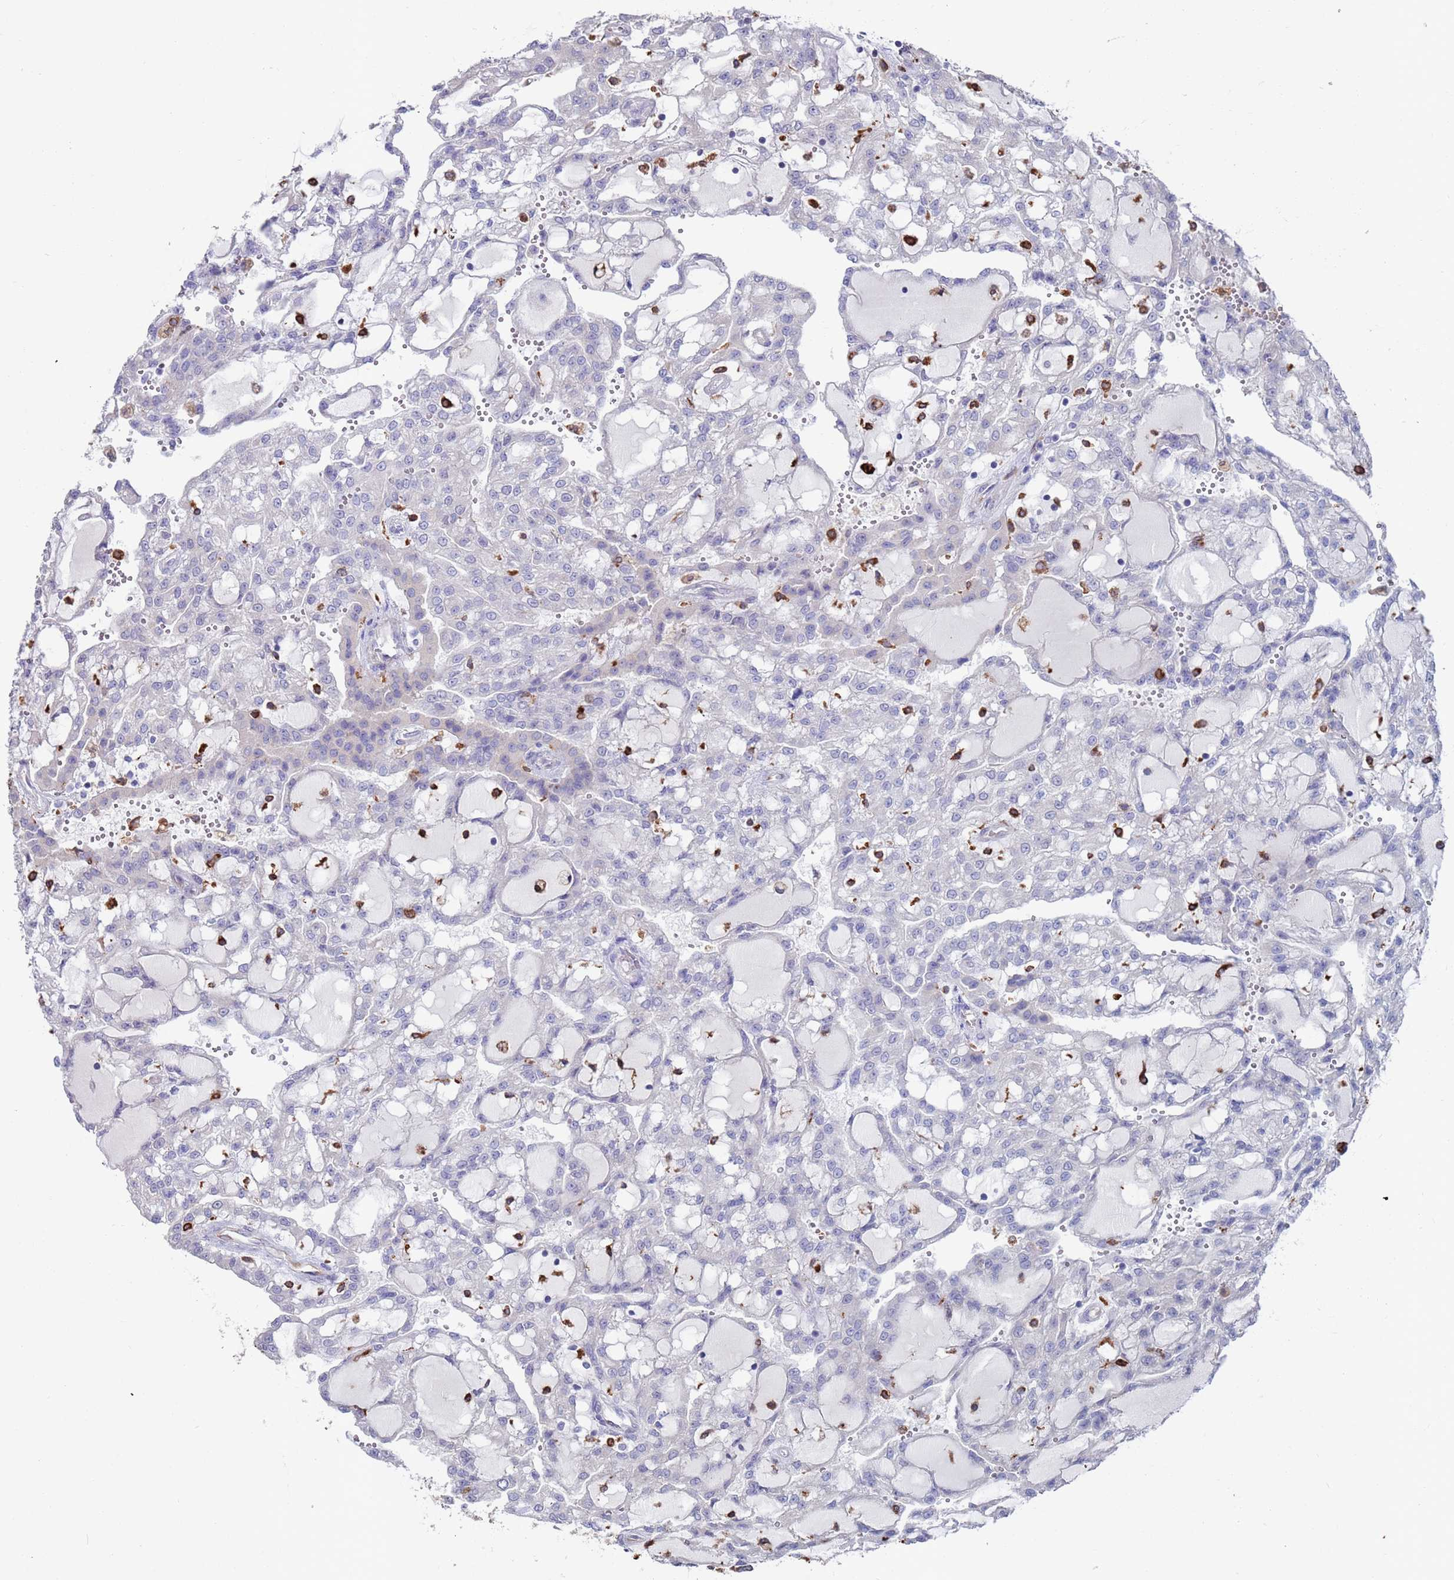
{"staining": {"intensity": "negative", "quantity": "none", "location": "none"}, "tissue": "renal cancer", "cell_type": "Tumor cells", "image_type": "cancer", "snomed": [{"axis": "morphology", "description": "Adenocarcinoma, NOS"}, {"axis": "topography", "description": "Kidney"}], "caption": "Immunohistochemistry micrograph of human renal cancer (adenocarcinoma) stained for a protein (brown), which displays no staining in tumor cells. (Brightfield microscopy of DAB (3,3'-diaminobenzidine) IHC at high magnification).", "gene": "GREB1L", "patient": {"sex": "male", "age": 63}}